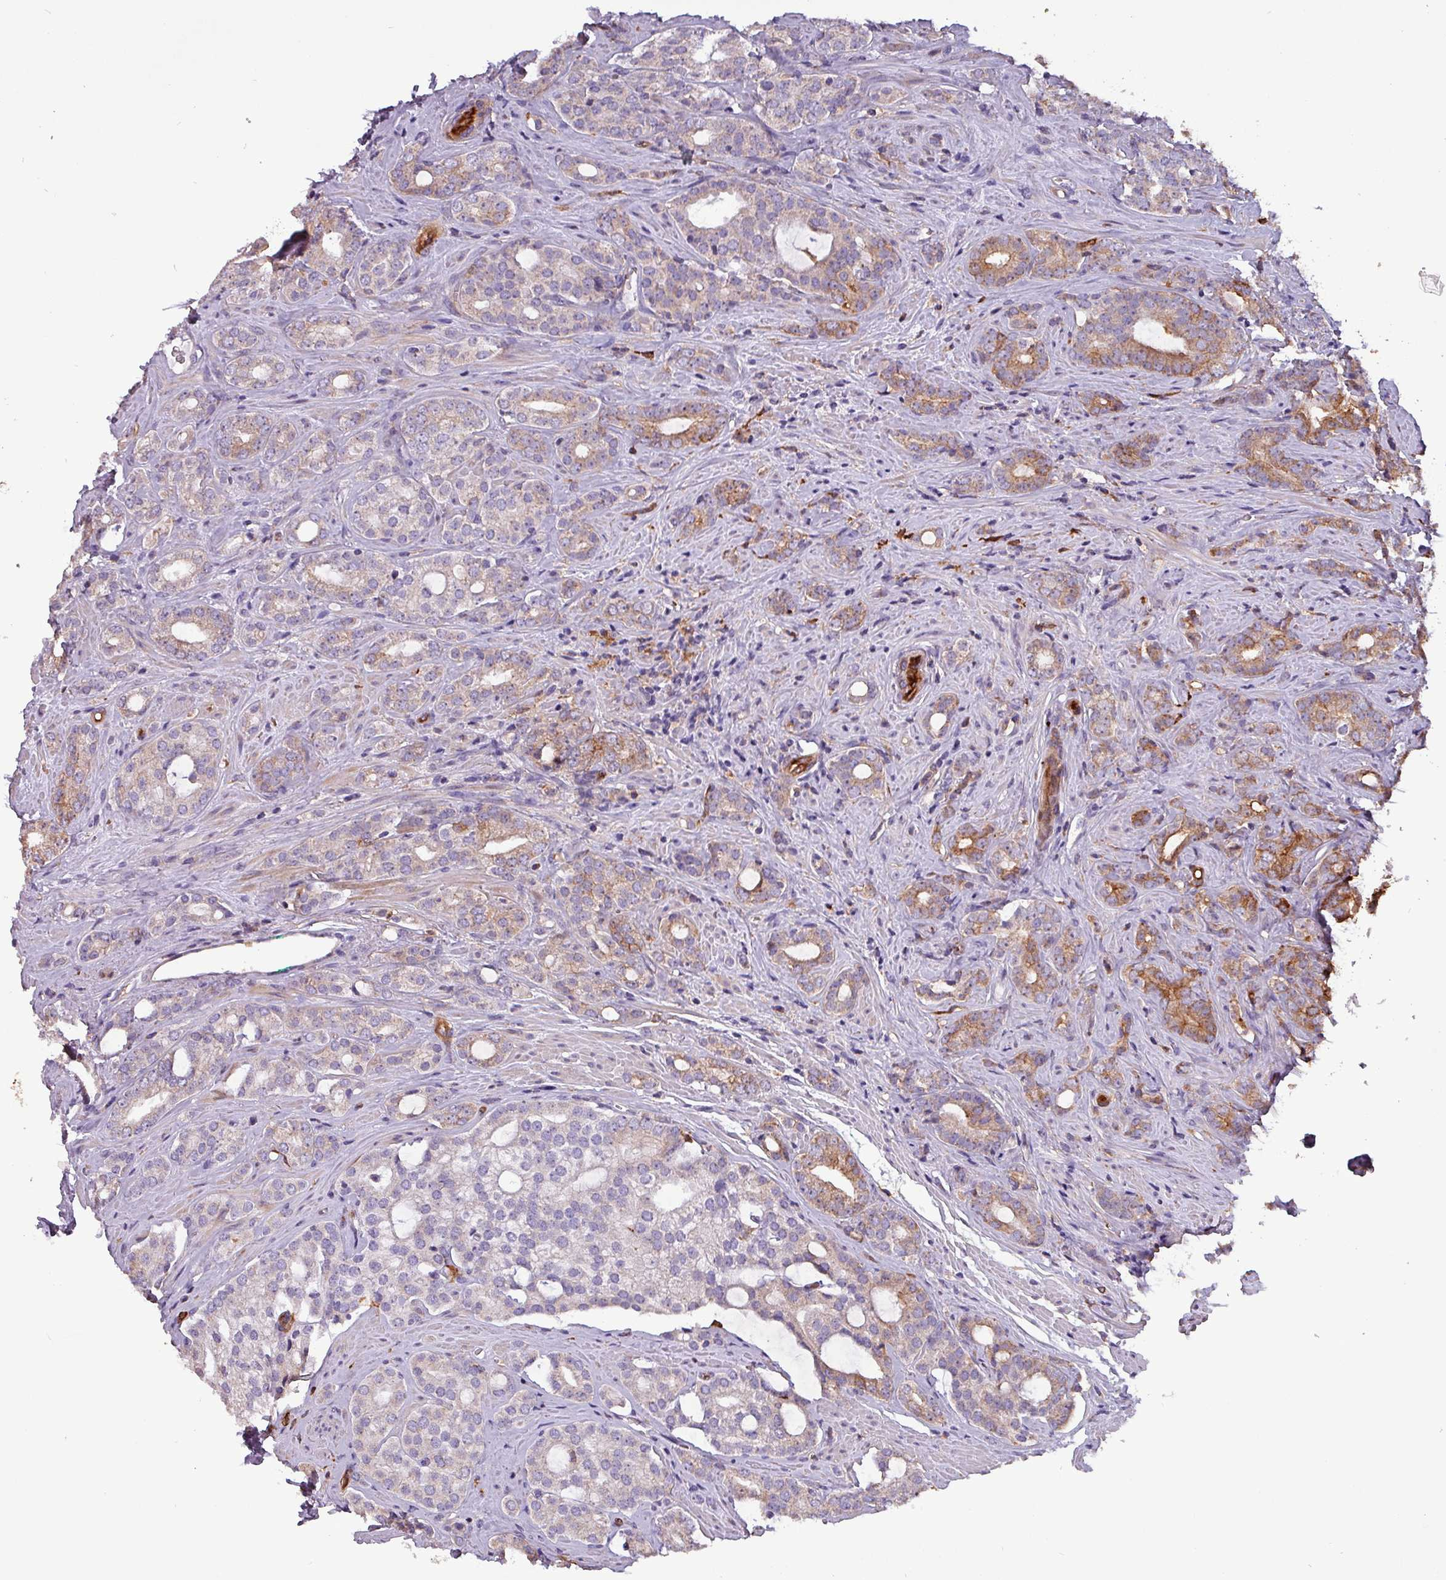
{"staining": {"intensity": "moderate", "quantity": "25%-75%", "location": "cytoplasmic/membranous"}, "tissue": "prostate cancer", "cell_type": "Tumor cells", "image_type": "cancer", "snomed": [{"axis": "morphology", "description": "Adenocarcinoma, High grade"}, {"axis": "topography", "description": "Prostate"}], "caption": "Tumor cells exhibit medium levels of moderate cytoplasmic/membranous expression in approximately 25%-75% of cells in human high-grade adenocarcinoma (prostate). The protein of interest is stained brown, and the nuclei are stained in blue (DAB (3,3'-diaminobenzidine) IHC with brightfield microscopy, high magnification).", "gene": "SCIN", "patient": {"sex": "male", "age": 63}}